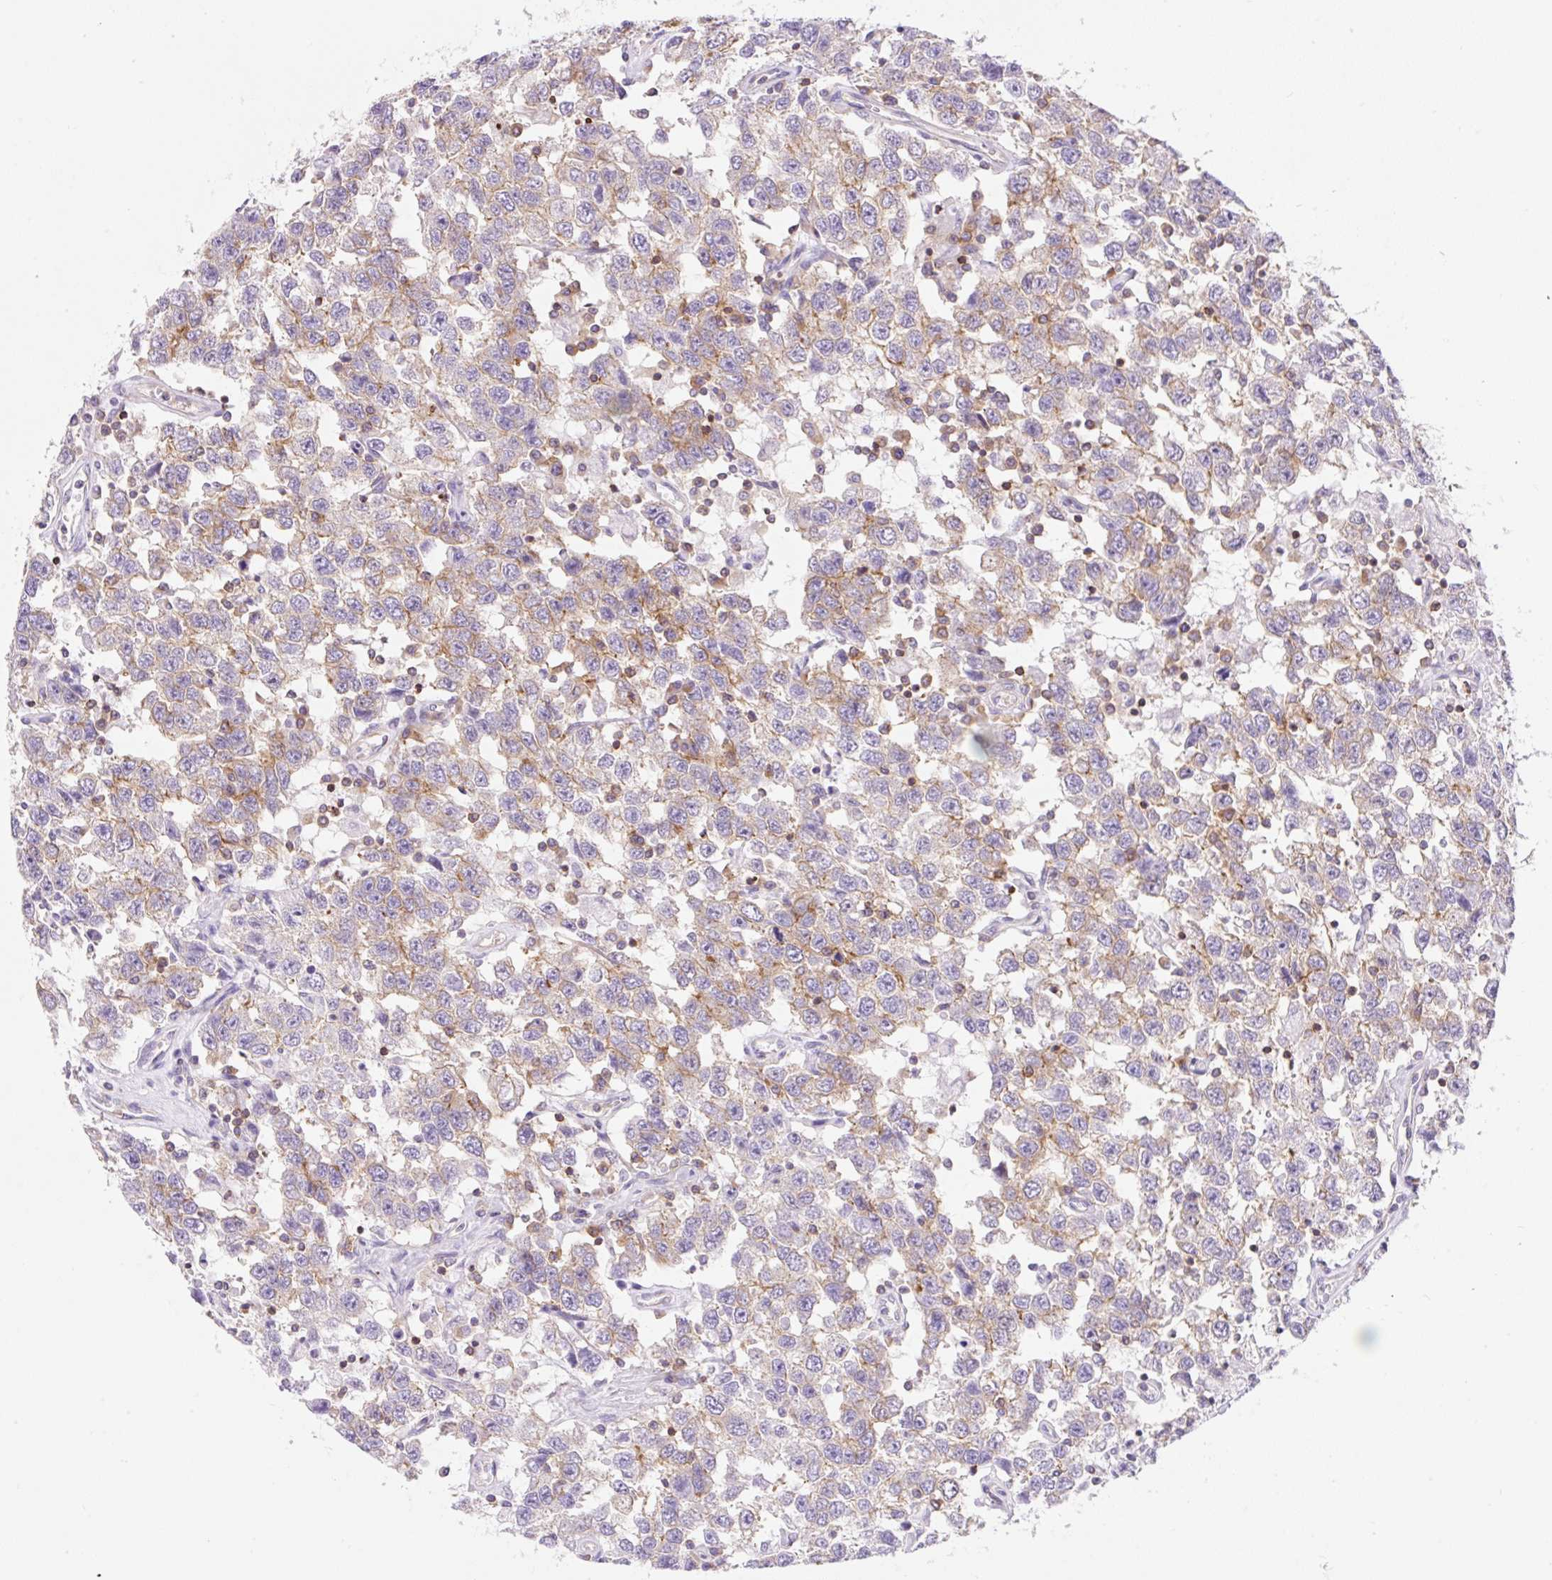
{"staining": {"intensity": "moderate", "quantity": "25%-75%", "location": "cytoplasmic/membranous"}, "tissue": "testis cancer", "cell_type": "Tumor cells", "image_type": "cancer", "snomed": [{"axis": "morphology", "description": "Seminoma, NOS"}, {"axis": "topography", "description": "Testis"}], "caption": "This is a photomicrograph of immunohistochemistry staining of seminoma (testis), which shows moderate expression in the cytoplasmic/membranous of tumor cells.", "gene": "DNM2", "patient": {"sex": "male", "age": 41}}